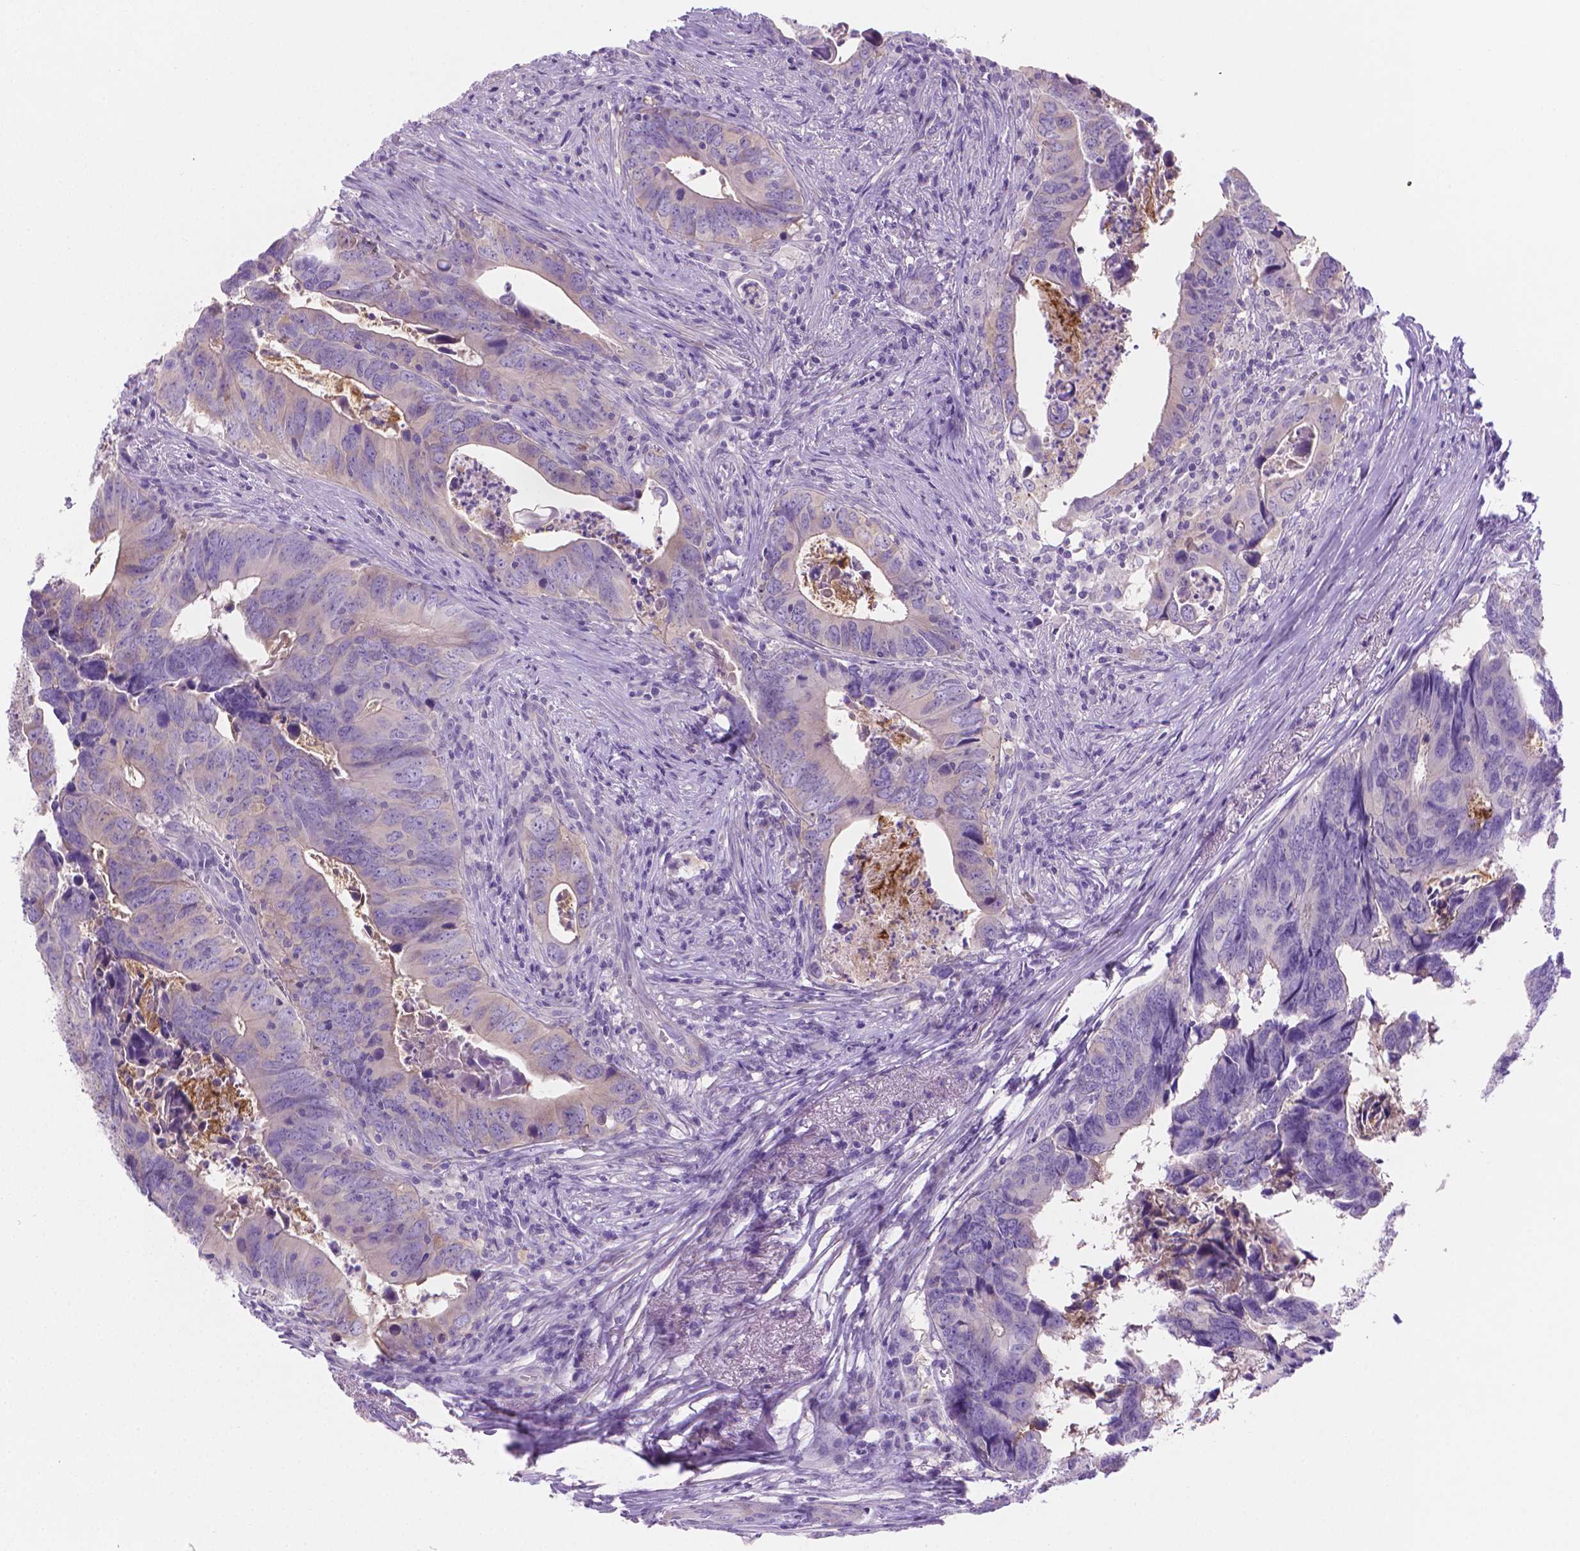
{"staining": {"intensity": "negative", "quantity": "none", "location": "none"}, "tissue": "colorectal cancer", "cell_type": "Tumor cells", "image_type": "cancer", "snomed": [{"axis": "morphology", "description": "Adenocarcinoma, NOS"}, {"axis": "topography", "description": "Colon"}], "caption": "DAB immunohistochemical staining of colorectal cancer (adenocarcinoma) displays no significant positivity in tumor cells.", "gene": "FASN", "patient": {"sex": "female", "age": 82}}